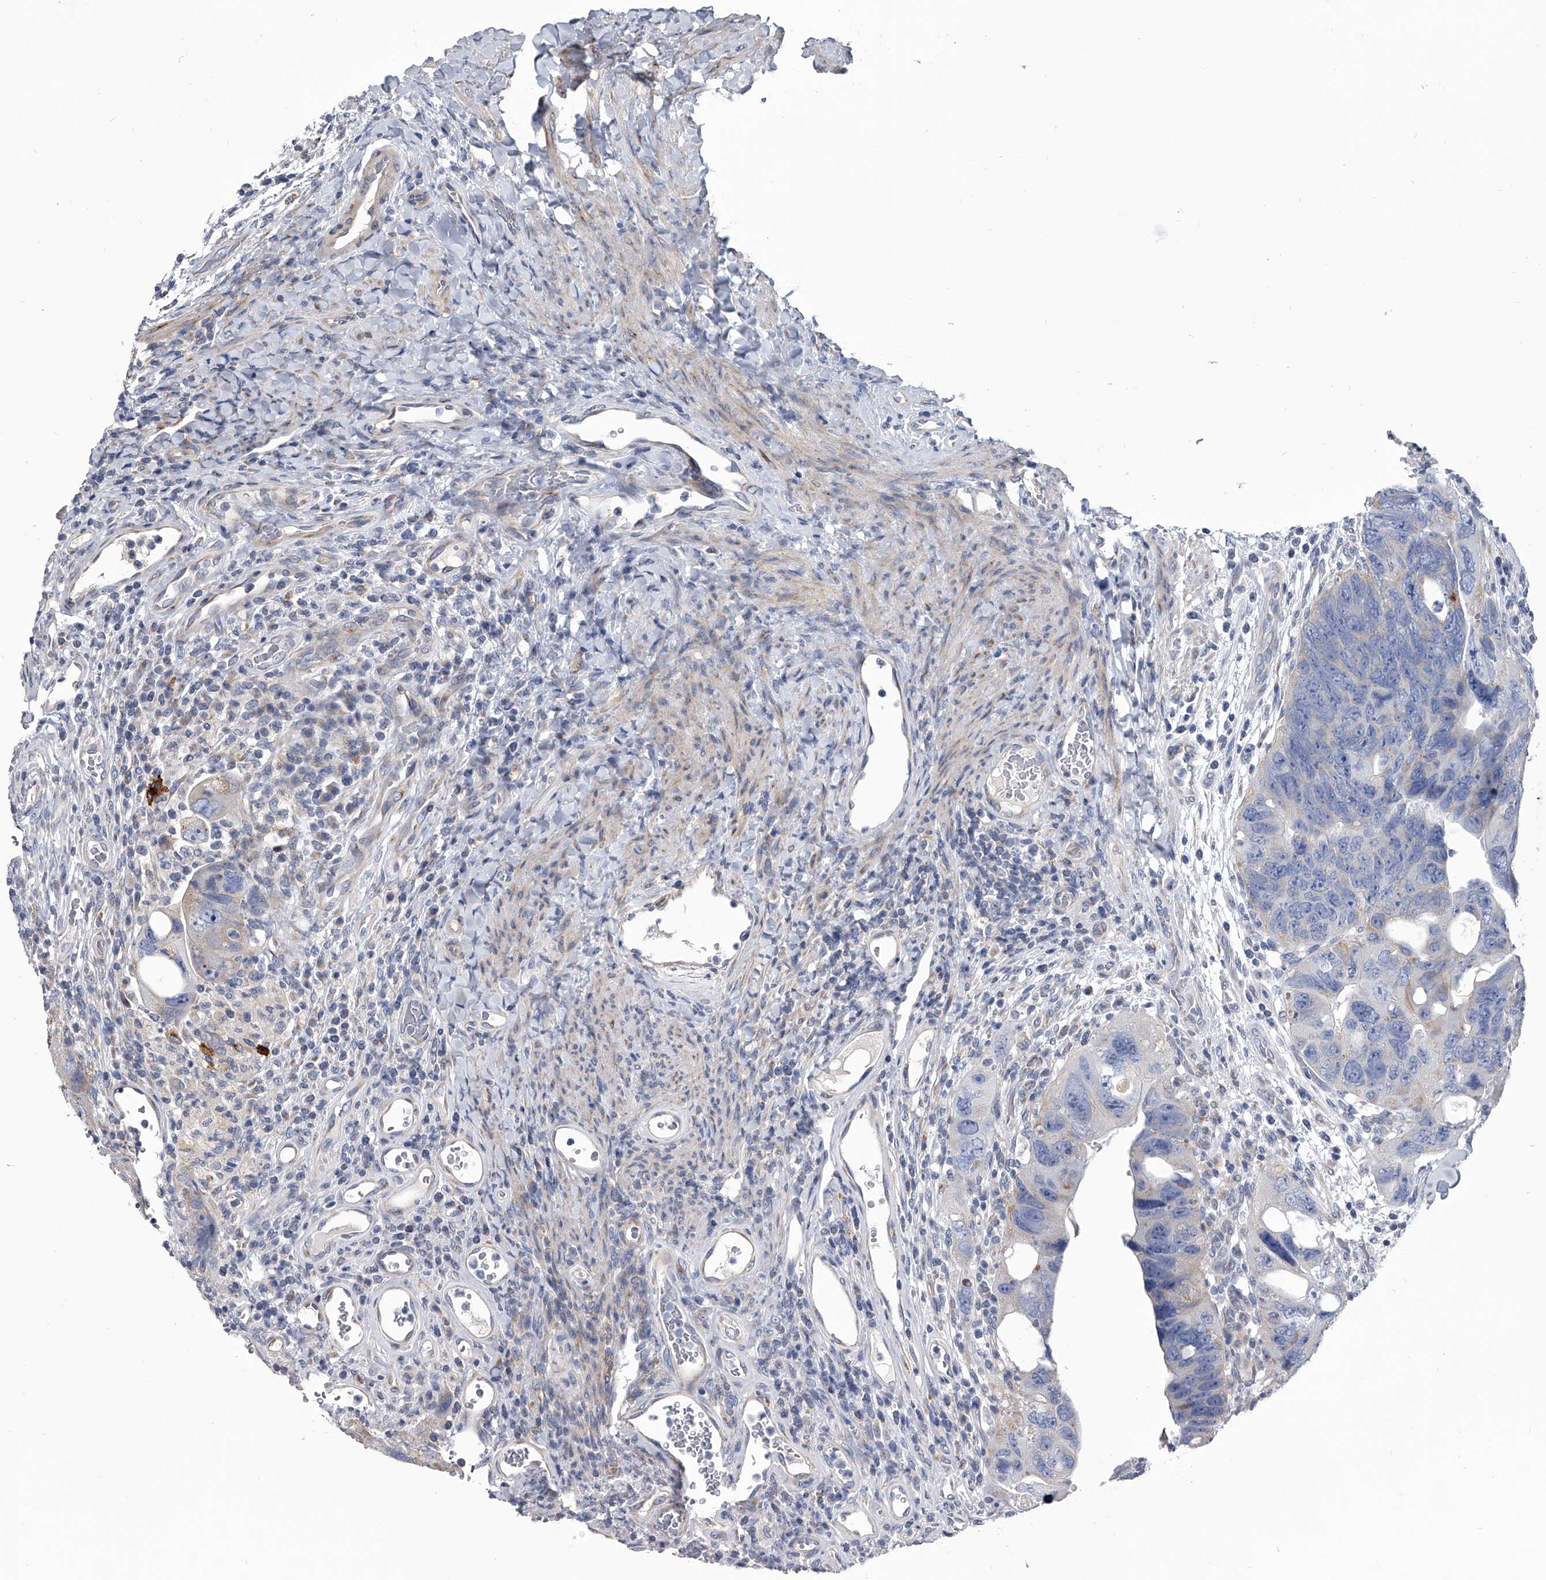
{"staining": {"intensity": "moderate", "quantity": "<25%", "location": "cytoplasmic/membranous"}, "tissue": "colorectal cancer", "cell_type": "Tumor cells", "image_type": "cancer", "snomed": [{"axis": "morphology", "description": "Adenocarcinoma, NOS"}, {"axis": "topography", "description": "Rectum"}], "caption": "Colorectal adenocarcinoma stained for a protein (brown) reveals moderate cytoplasmic/membranous positive expression in about <25% of tumor cells.", "gene": "SPP1", "patient": {"sex": "male", "age": 59}}